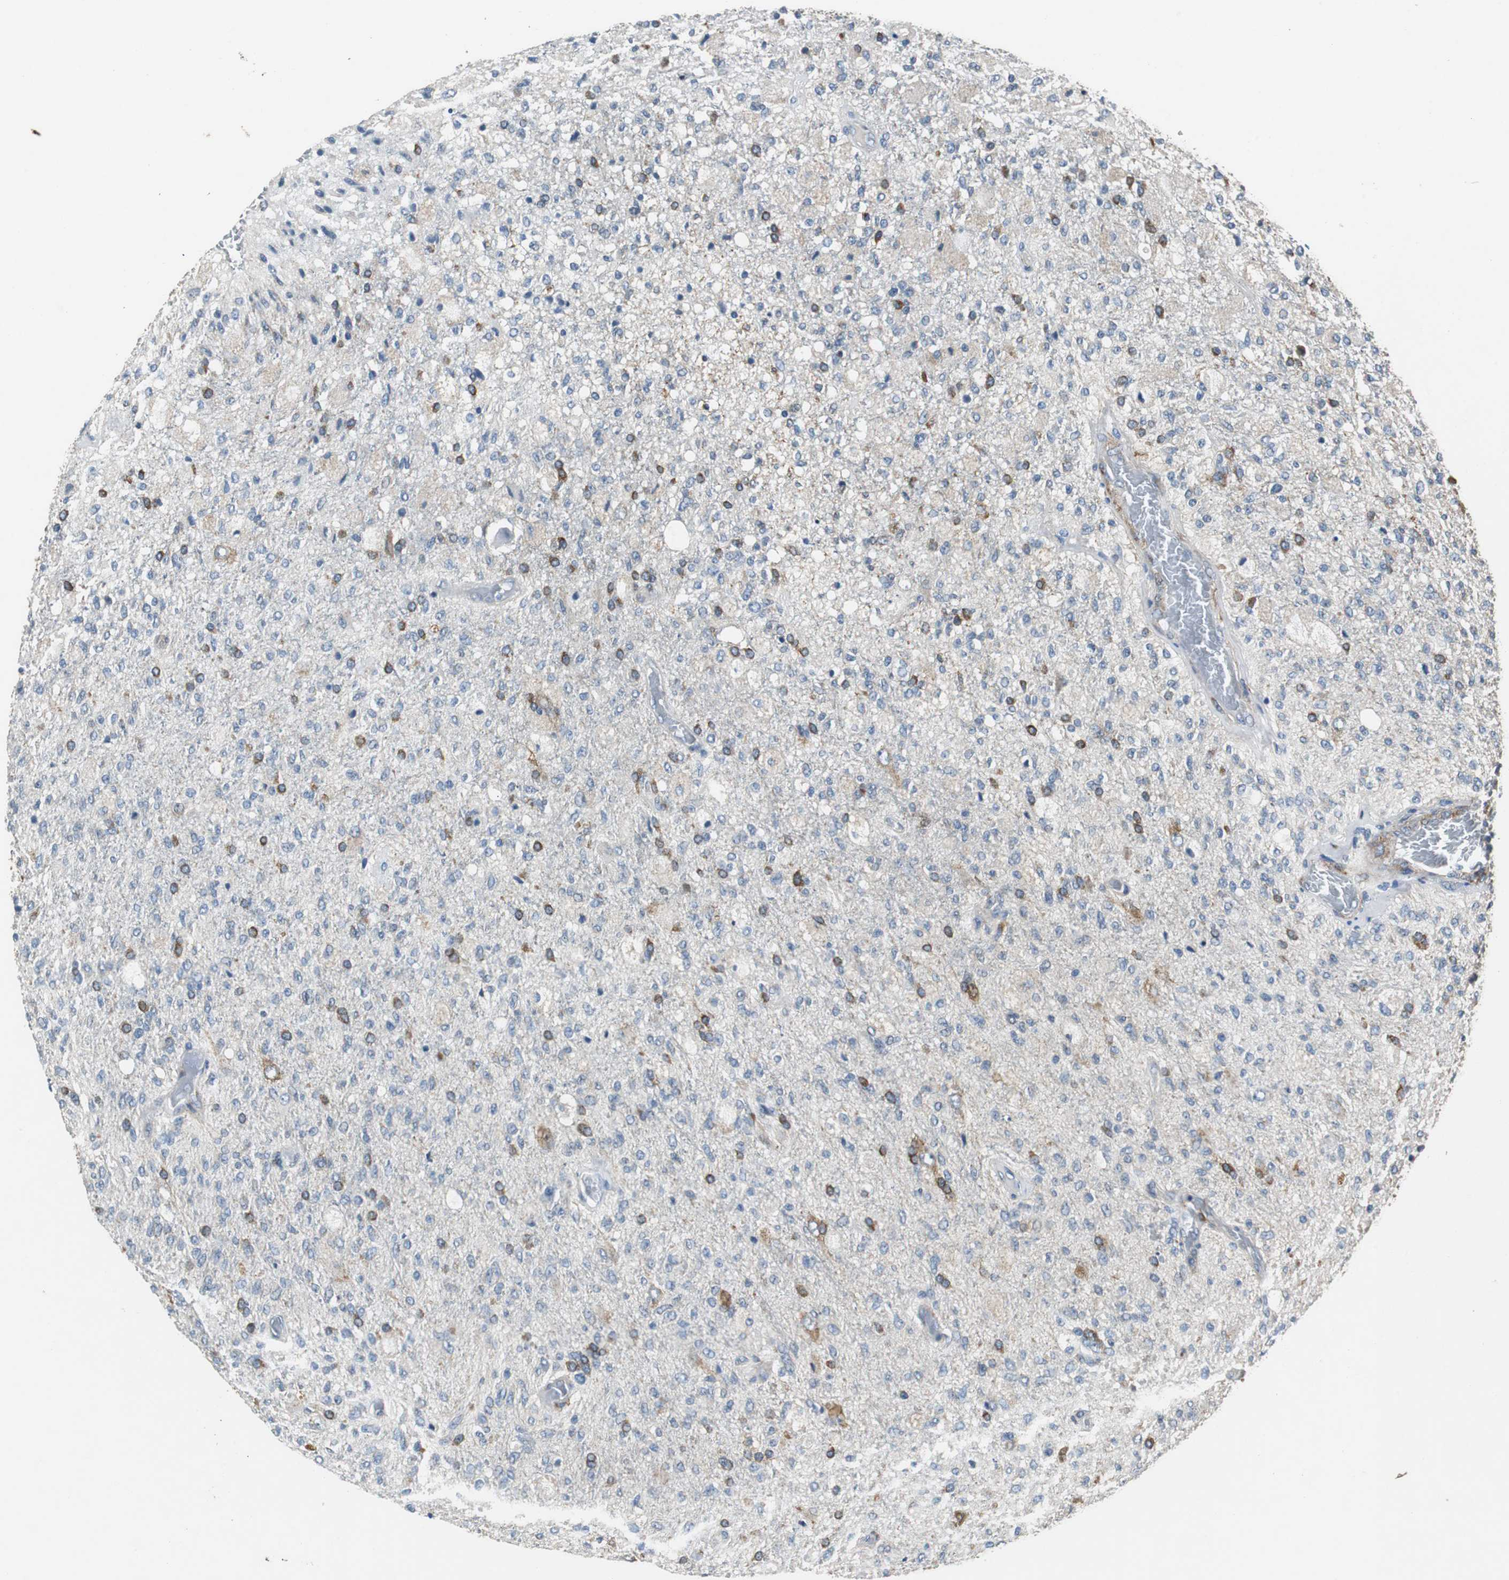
{"staining": {"intensity": "moderate", "quantity": "25%-75%", "location": "cytoplasmic/membranous"}, "tissue": "glioma", "cell_type": "Tumor cells", "image_type": "cancer", "snomed": [{"axis": "morphology", "description": "Normal tissue, NOS"}, {"axis": "morphology", "description": "Glioma, malignant, High grade"}, {"axis": "topography", "description": "Cerebral cortex"}], "caption": "Moderate cytoplasmic/membranous protein expression is identified in about 25%-75% of tumor cells in glioma. (IHC, brightfield microscopy, high magnification).", "gene": "ISCU", "patient": {"sex": "male", "age": 77}}